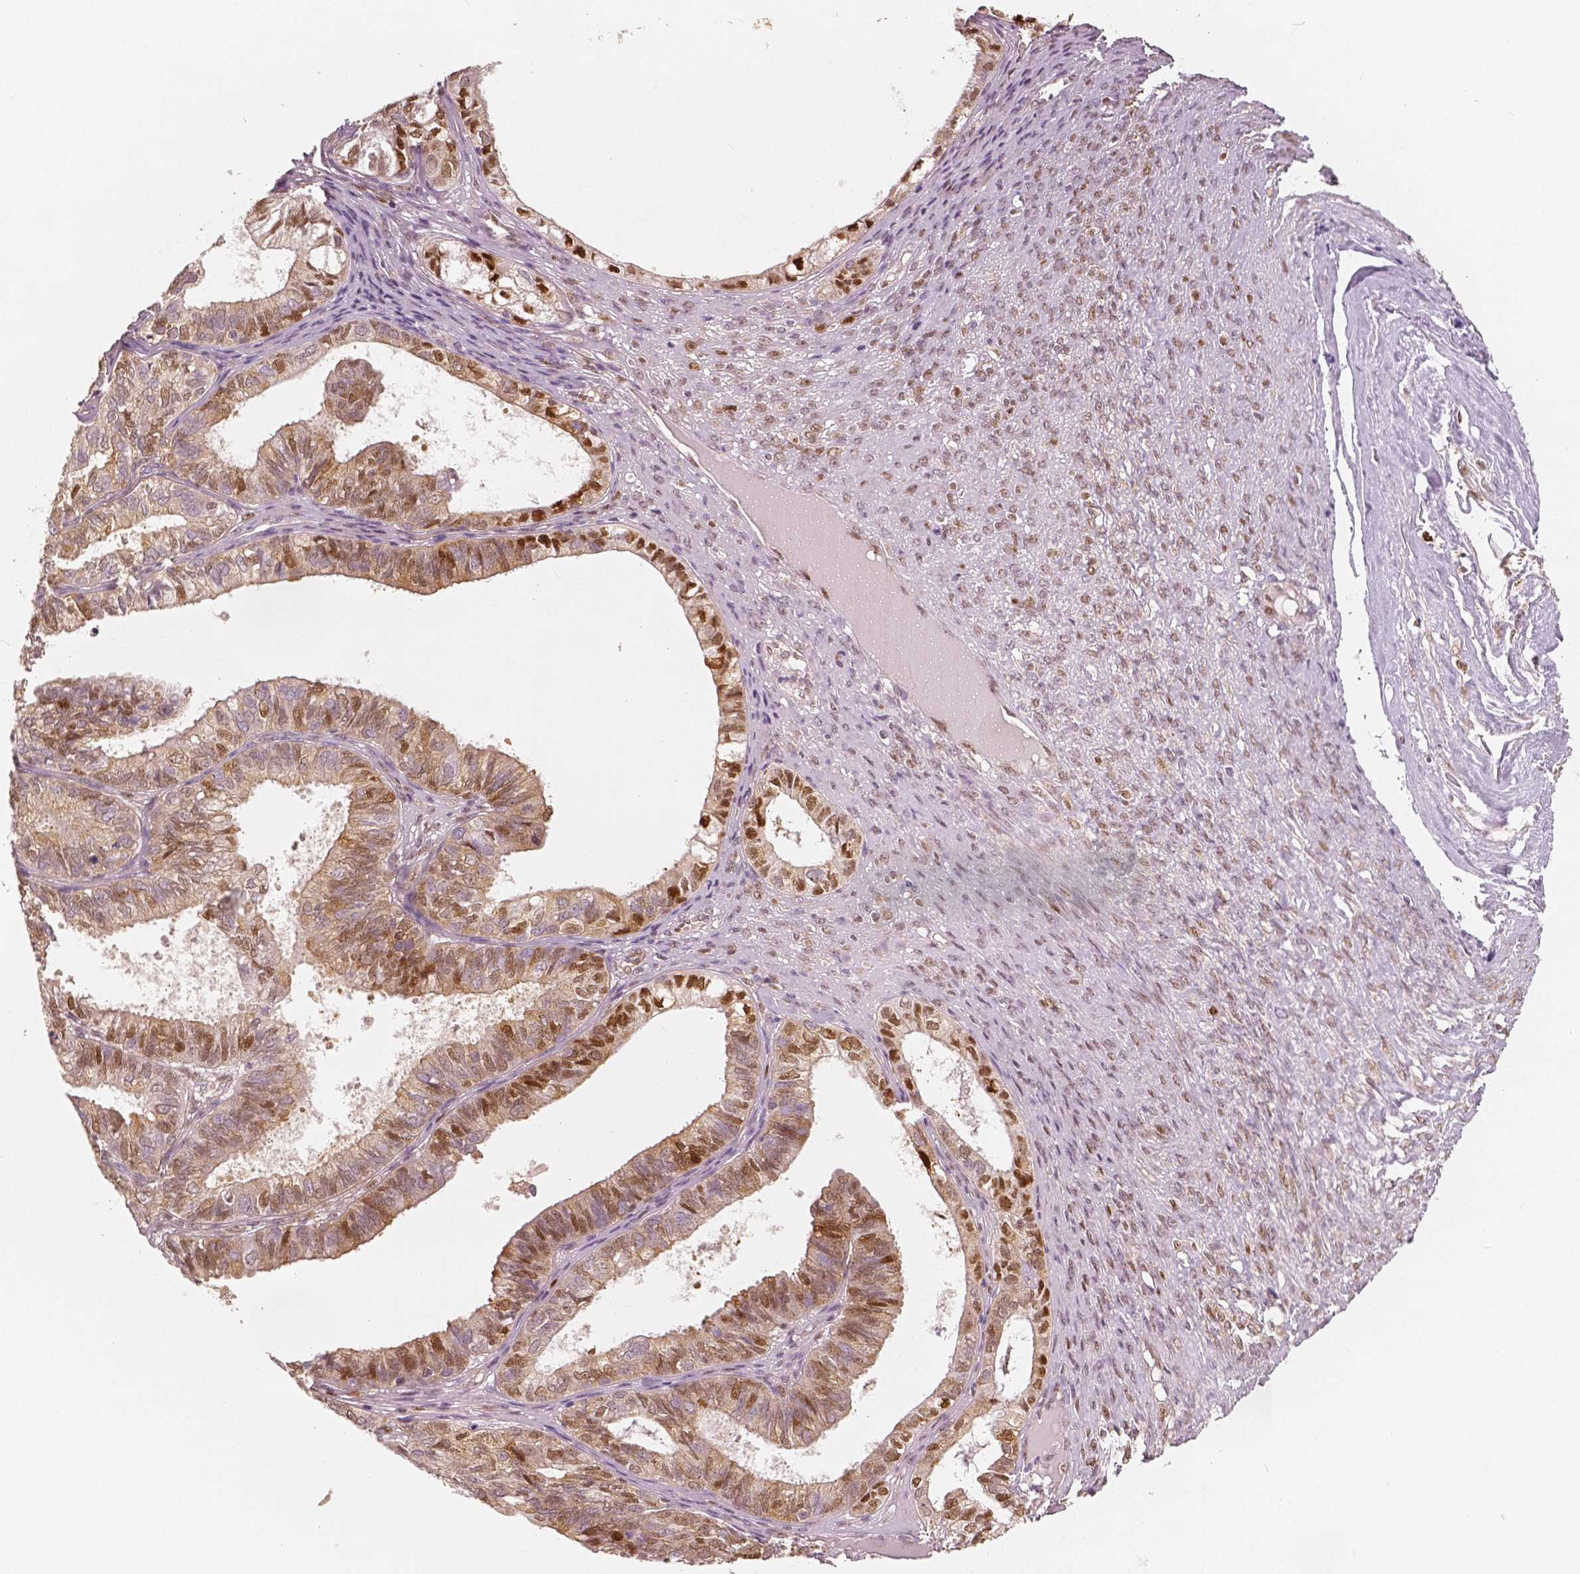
{"staining": {"intensity": "moderate", "quantity": ">75%", "location": "cytoplasmic/membranous,nuclear"}, "tissue": "ovarian cancer", "cell_type": "Tumor cells", "image_type": "cancer", "snomed": [{"axis": "morphology", "description": "Carcinoma, endometroid"}, {"axis": "topography", "description": "Ovary"}], "caption": "IHC image of neoplastic tissue: human endometroid carcinoma (ovarian) stained using IHC demonstrates medium levels of moderate protein expression localized specifically in the cytoplasmic/membranous and nuclear of tumor cells, appearing as a cytoplasmic/membranous and nuclear brown color.", "gene": "SQSTM1", "patient": {"sex": "female", "age": 64}}